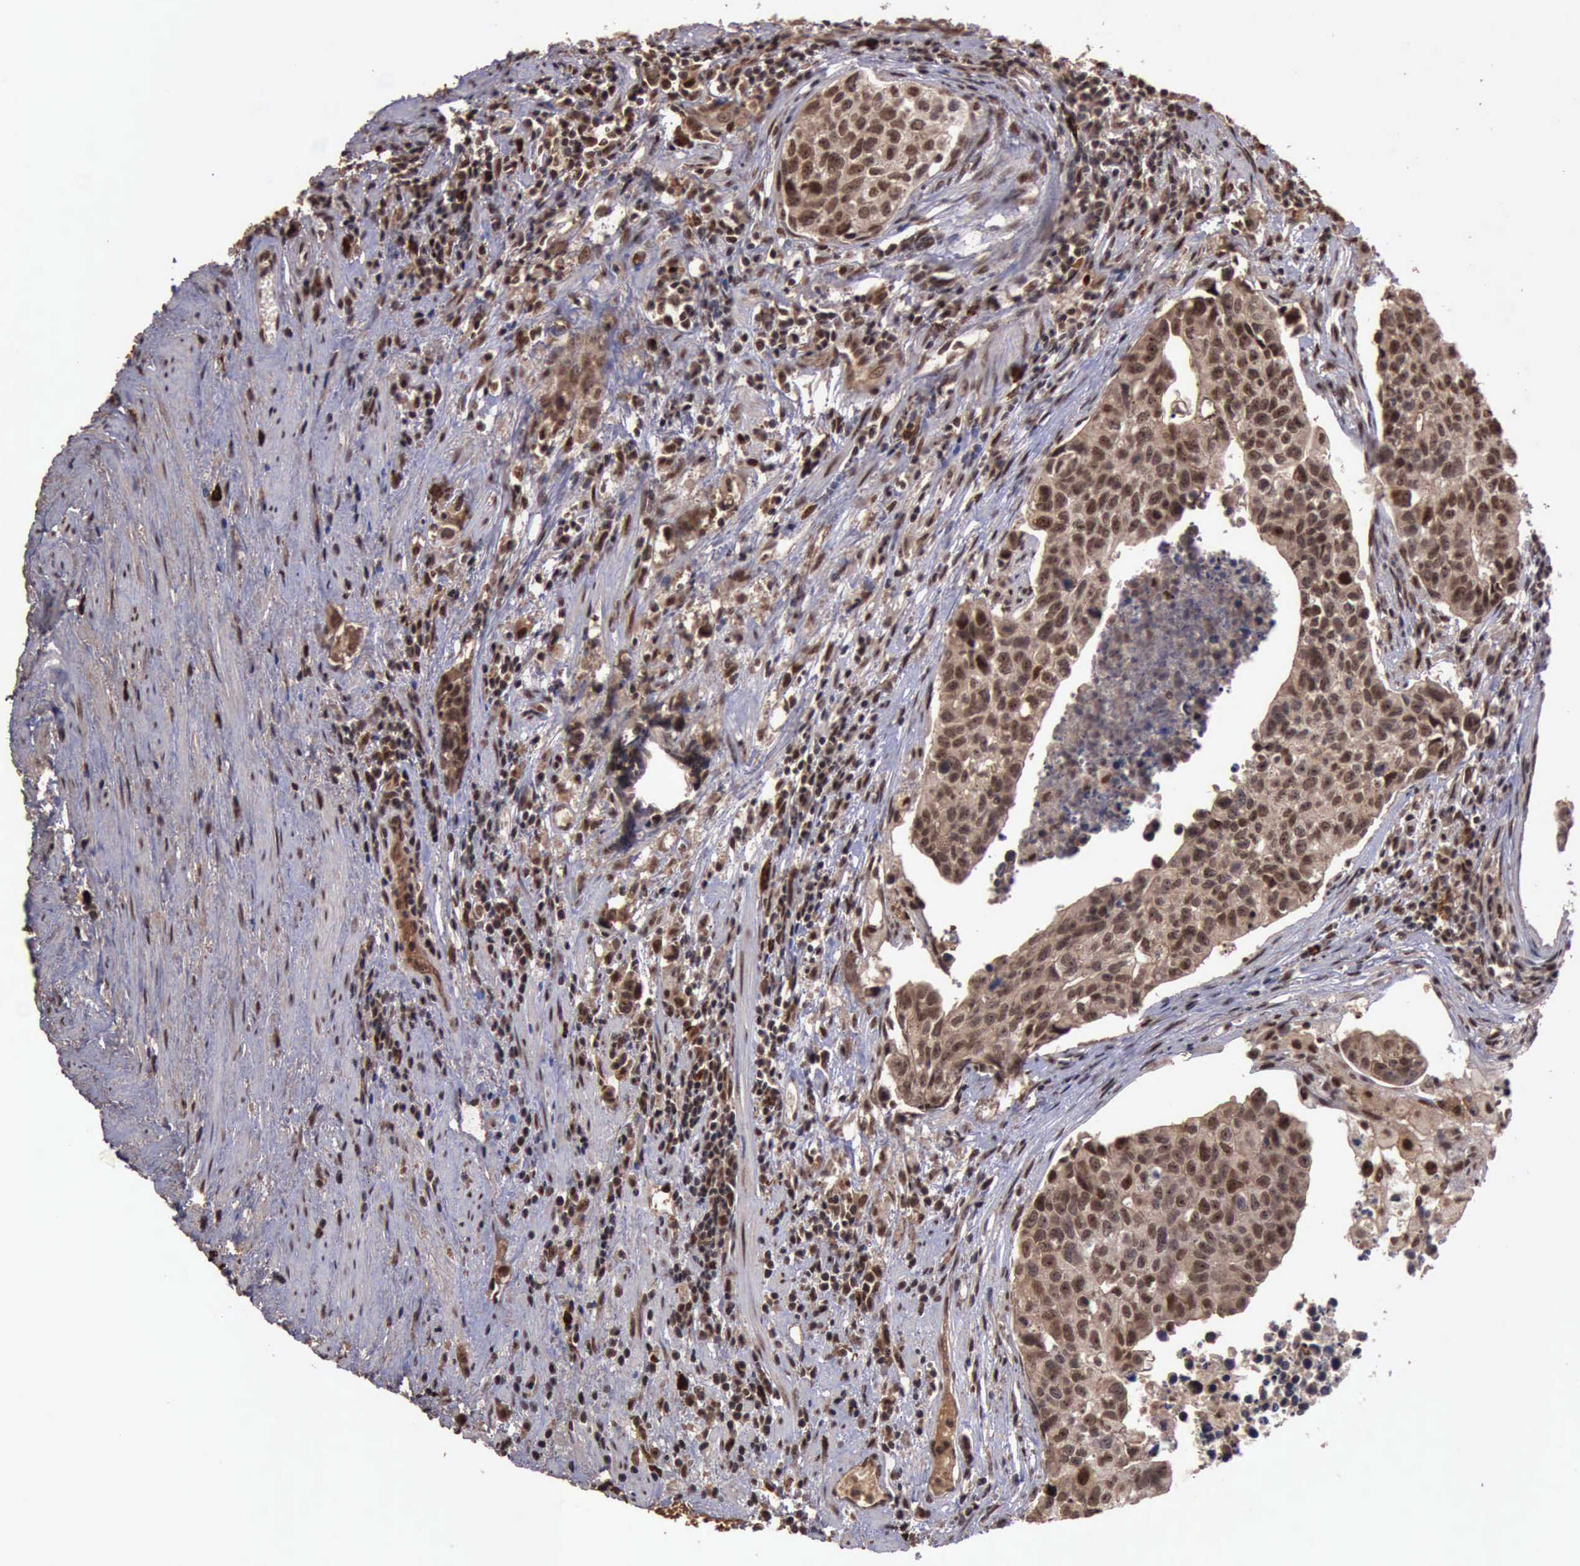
{"staining": {"intensity": "strong", "quantity": ">75%", "location": "cytoplasmic/membranous,nuclear"}, "tissue": "urothelial cancer", "cell_type": "Tumor cells", "image_type": "cancer", "snomed": [{"axis": "morphology", "description": "Urothelial carcinoma, High grade"}, {"axis": "topography", "description": "Urinary bladder"}], "caption": "High-grade urothelial carcinoma tissue demonstrates strong cytoplasmic/membranous and nuclear positivity in about >75% of tumor cells, visualized by immunohistochemistry.", "gene": "TRMT2A", "patient": {"sex": "male", "age": 81}}